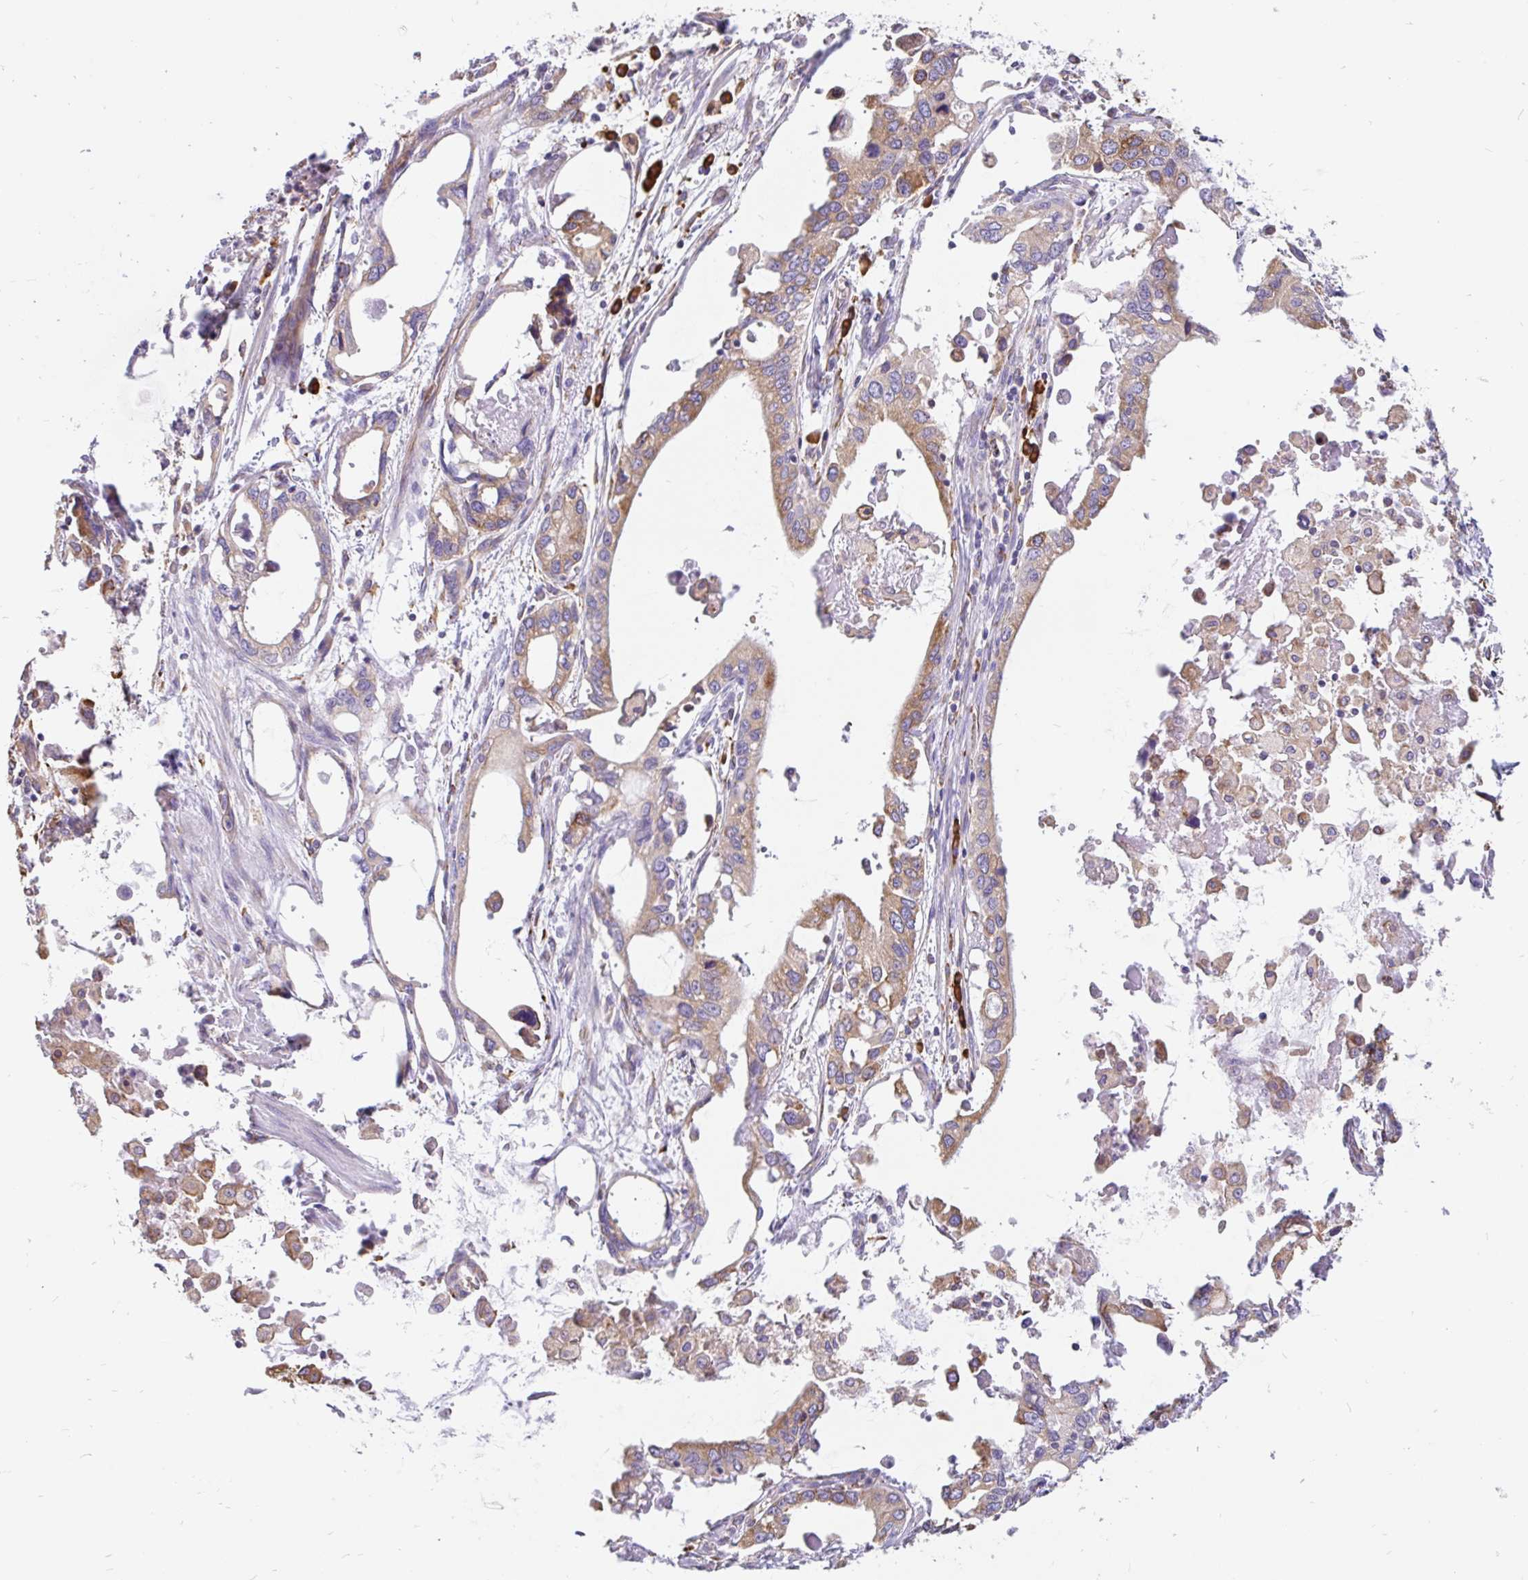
{"staining": {"intensity": "moderate", "quantity": ">75%", "location": "cytoplasmic/membranous"}, "tissue": "stomach cancer", "cell_type": "Tumor cells", "image_type": "cancer", "snomed": [{"axis": "morphology", "description": "Adenocarcinoma, NOS"}, {"axis": "topography", "description": "Stomach, upper"}], "caption": "Stomach cancer (adenocarcinoma) stained for a protein exhibits moderate cytoplasmic/membranous positivity in tumor cells.", "gene": "EML5", "patient": {"sex": "male", "age": 74}}